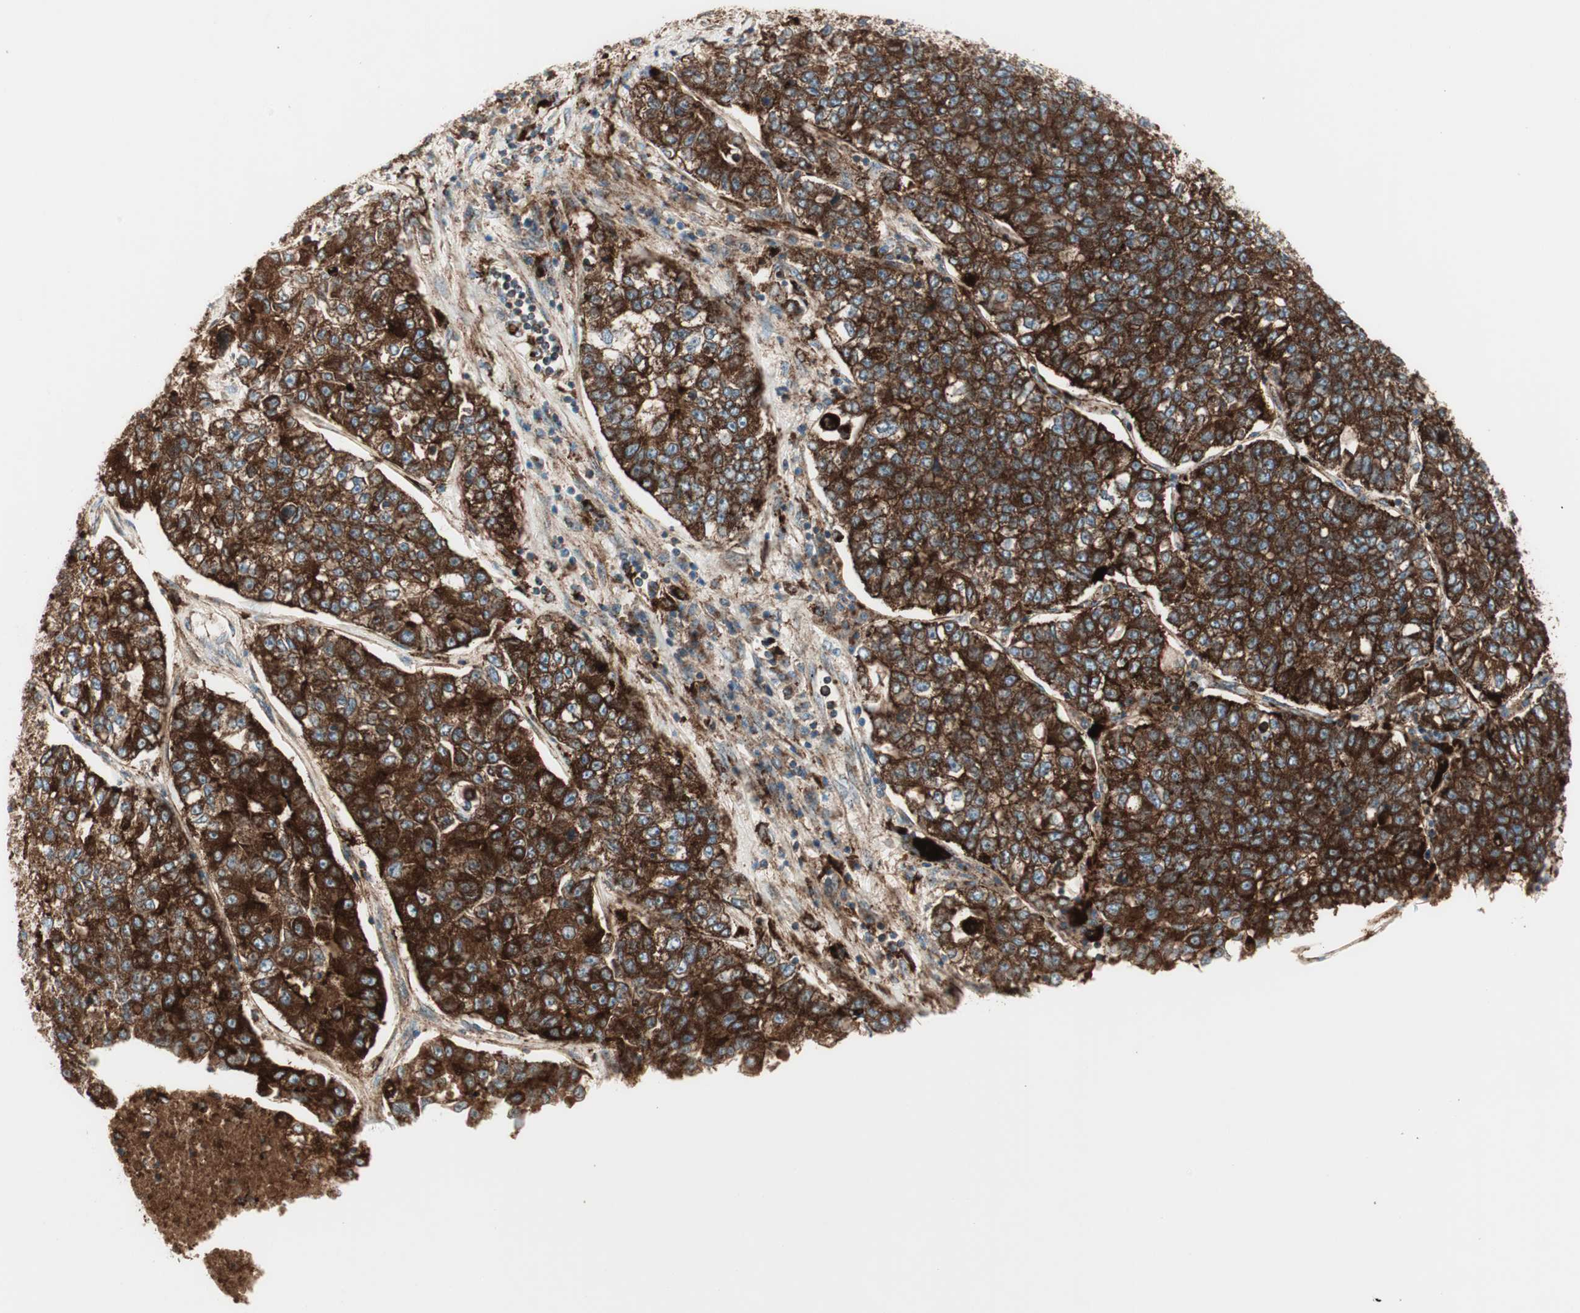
{"staining": {"intensity": "strong", "quantity": "25%-75%", "location": "cytoplasmic/membranous"}, "tissue": "lung cancer", "cell_type": "Tumor cells", "image_type": "cancer", "snomed": [{"axis": "morphology", "description": "Adenocarcinoma, NOS"}, {"axis": "topography", "description": "Lung"}], "caption": "This is a histology image of IHC staining of adenocarcinoma (lung), which shows strong staining in the cytoplasmic/membranous of tumor cells.", "gene": "ATP6V1G1", "patient": {"sex": "male", "age": 49}}